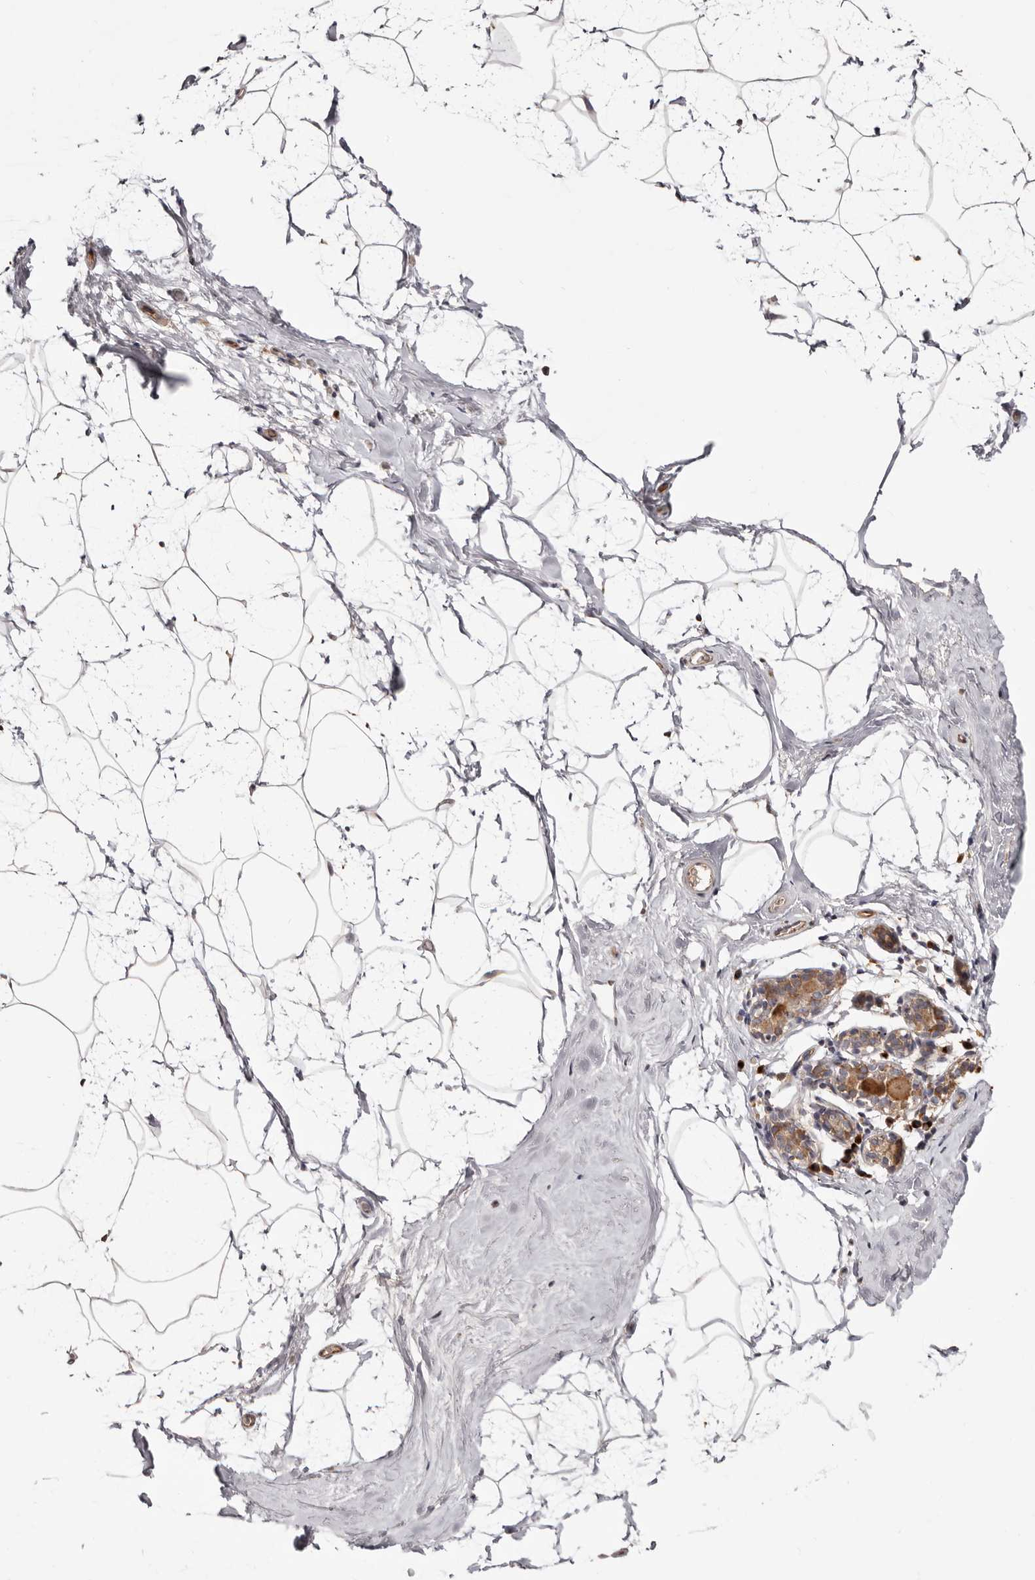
{"staining": {"intensity": "negative", "quantity": "none", "location": "none"}, "tissue": "breast", "cell_type": "Adipocytes", "image_type": "normal", "snomed": [{"axis": "morphology", "description": "Normal tissue, NOS"}, {"axis": "morphology", "description": "Lobular carcinoma"}, {"axis": "topography", "description": "Breast"}], "caption": "Immunohistochemical staining of unremarkable human breast displays no significant positivity in adipocytes.", "gene": "DACT2", "patient": {"sex": "female", "age": 62}}